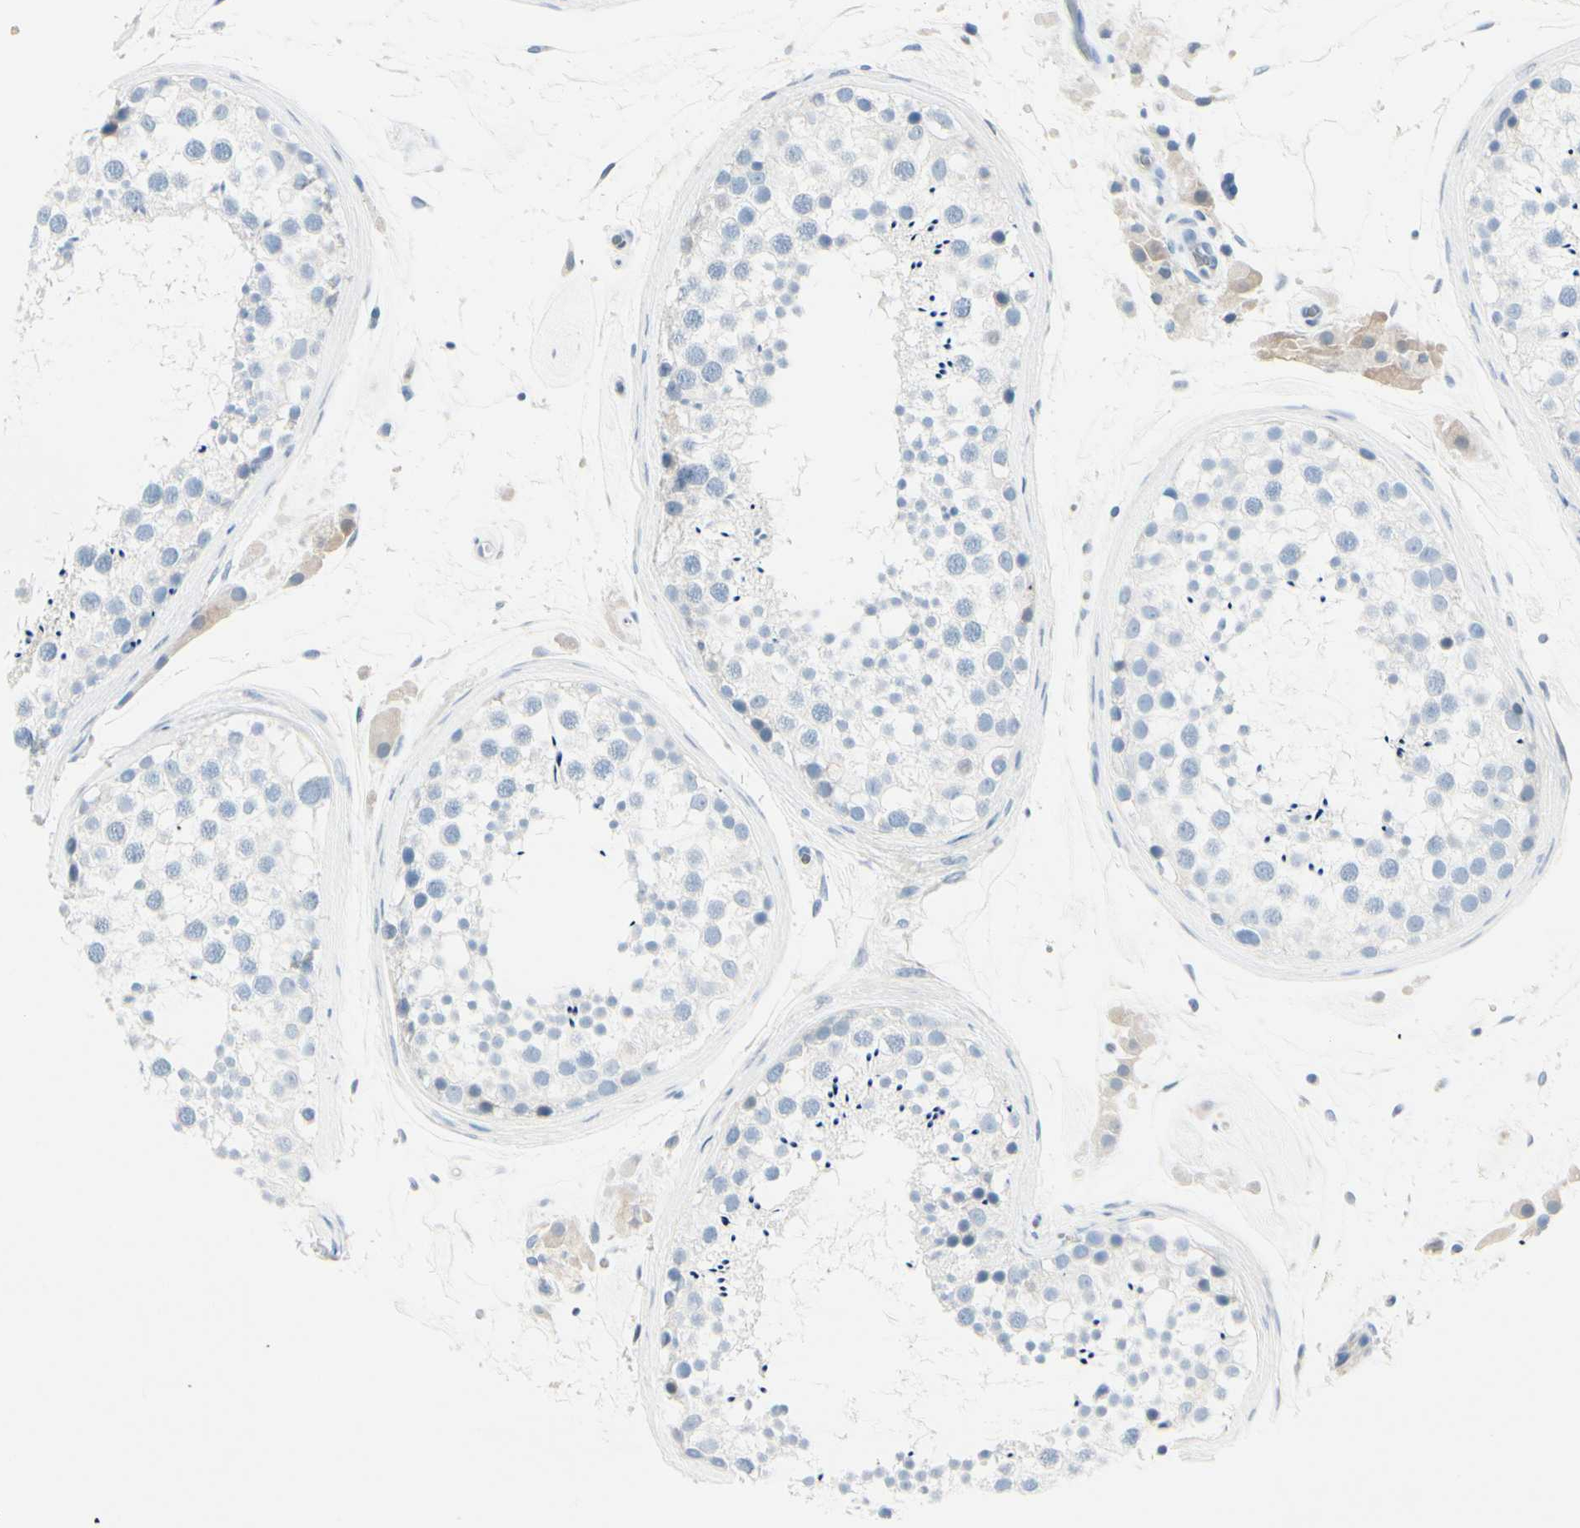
{"staining": {"intensity": "negative", "quantity": "none", "location": "none"}, "tissue": "testis", "cell_type": "Cells in seminiferous ducts", "image_type": "normal", "snomed": [{"axis": "morphology", "description": "Normal tissue, NOS"}, {"axis": "topography", "description": "Testis"}], "caption": "Immunohistochemistry of benign testis exhibits no staining in cells in seminiferous ducts. (DAB immunohistochemistry, high magnification).", "gene": "CDHR5", "patient": {"sex": "male", "age": 46}}